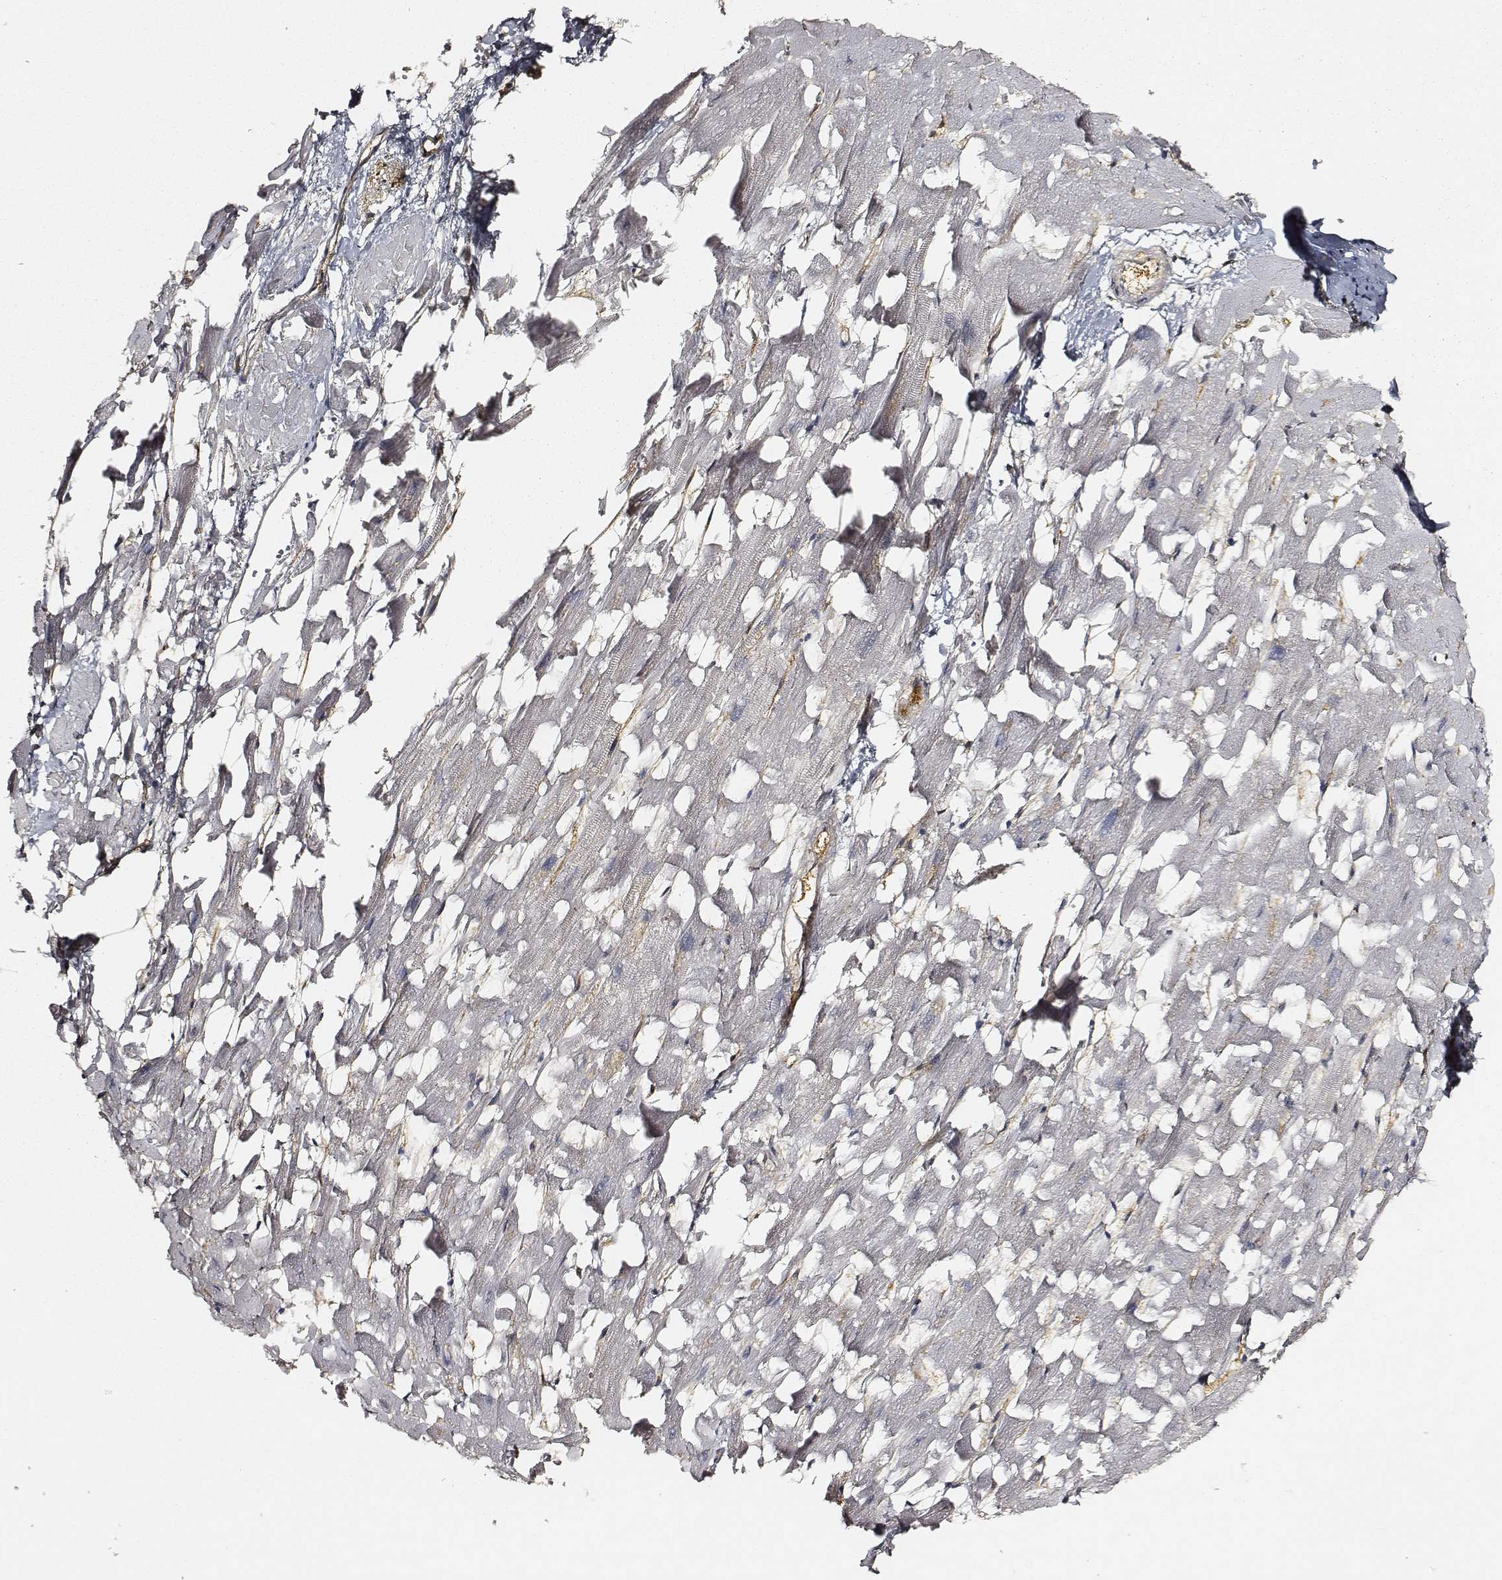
{"staining": {"intensity": "negative", "quantity": "none", "location": "none"}, "tissue": "heart muscle", "cell_type": "Cardiomyocytes", "image_type": "normal", "snomed": [{"axis": "morphology", "description": "Normal tissue, NOS"}, {"axis": "topography", "description": "Heart"}], "caption": "Protein analysis of normal heart muscle reveals no significant staining in cardiomyocytes.", "gene": "CARS1", "patient": {"sex": "female", "age": 64}}